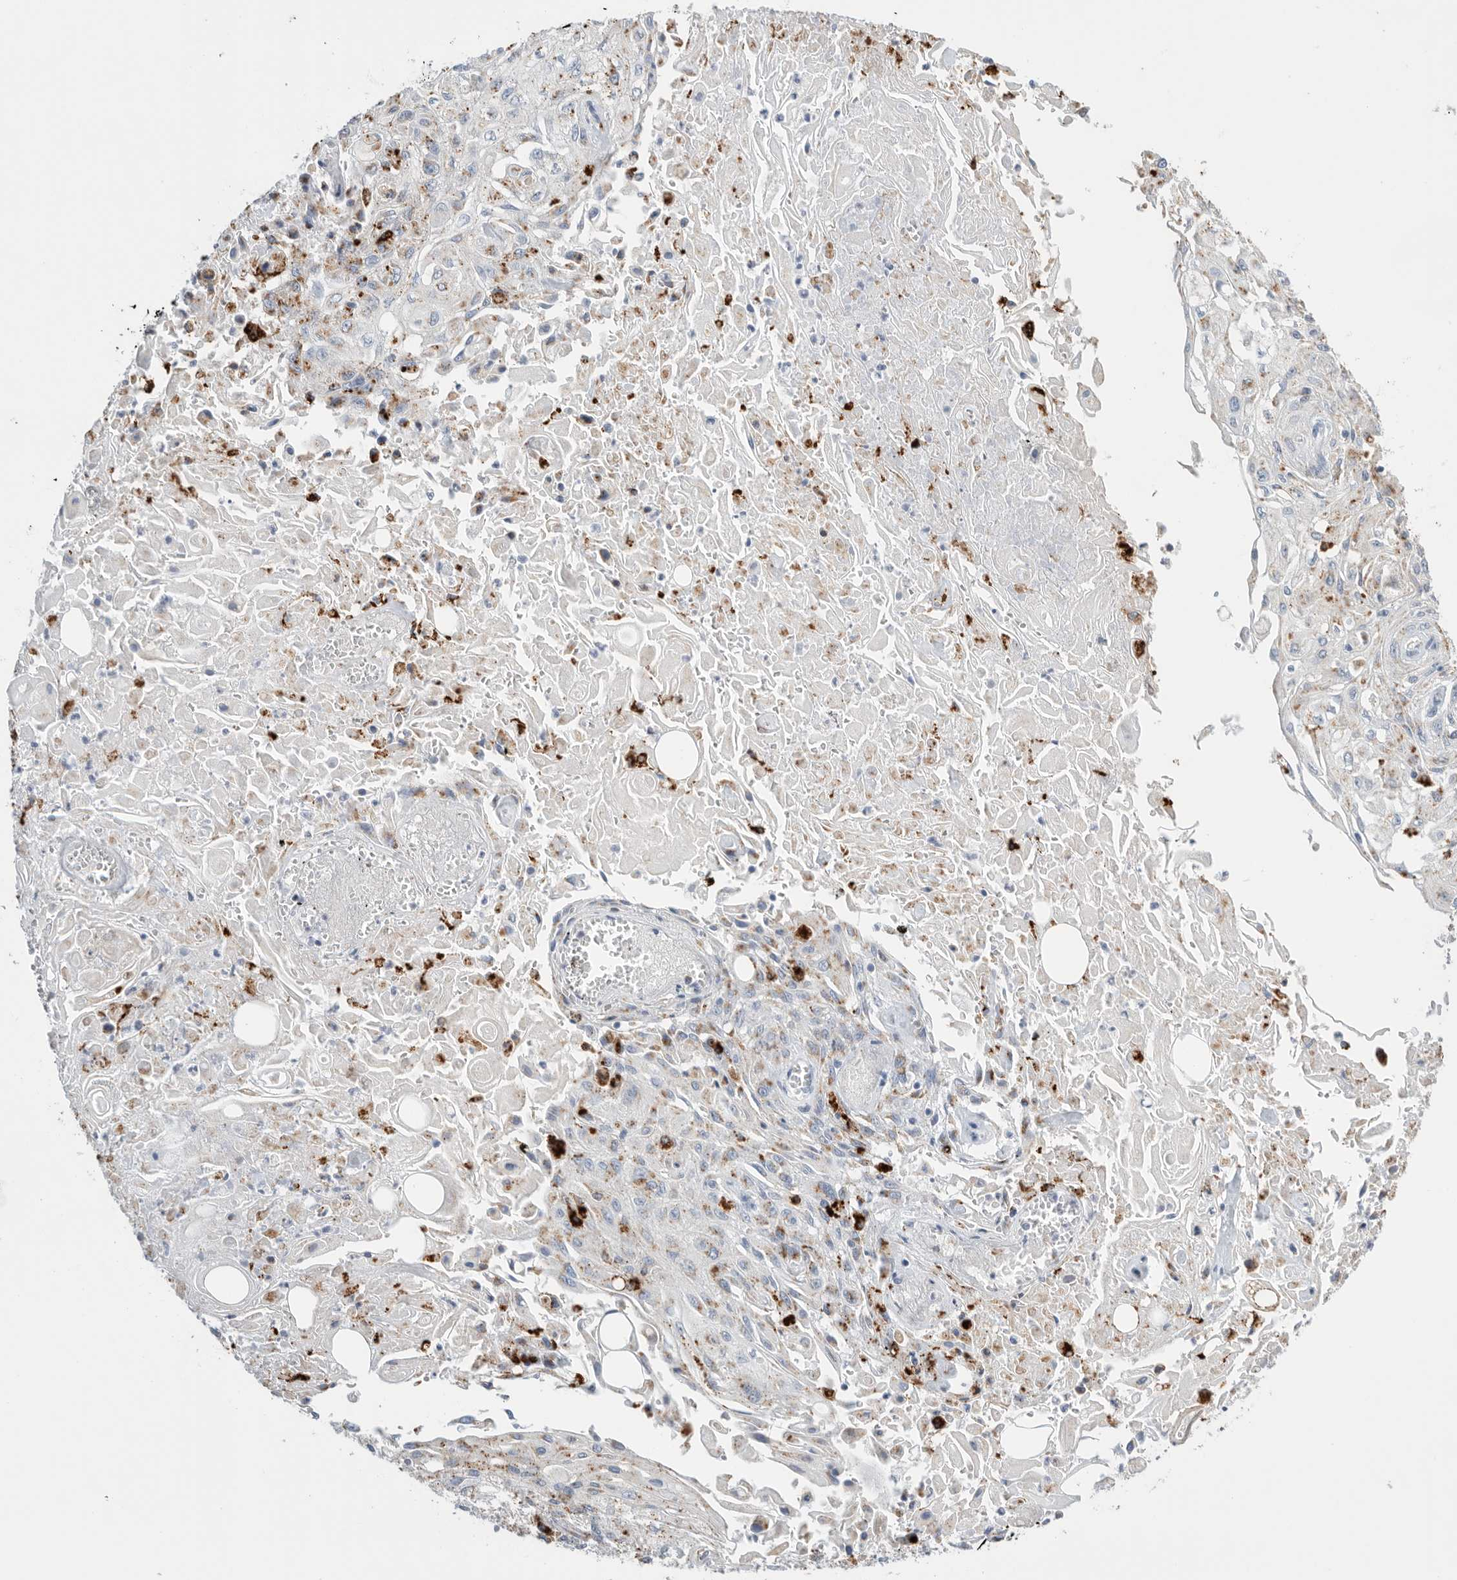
{"staining": {"intensity": "strong", "quantity": "<25%", "location": "cytoplasmic/membranous"}, "tissue": "skin cancer", "cell_type": "Tumor cells", "image_type": "cancer", "snomed": [{"axis": "morphology", "description": "Squamous cell carcinoma, NOS"}, {"axis": "morphology", "description": "Squamous cell carcinoma, metastatic, NOS"}, {"axis": "topography", "description": "Skin"}, {"axis": "topography", "description": "Lymph node"}], "caption": "Immunohistochemical staining of human skin cancer (metastatic squamous cell carcinoma) demonstrates medium levels of strong cytoplasmic/membranous positivity in approximately <25% of tumor cells.", "gene": "GGH", "patient": {"sex": "male", "age": 75}}